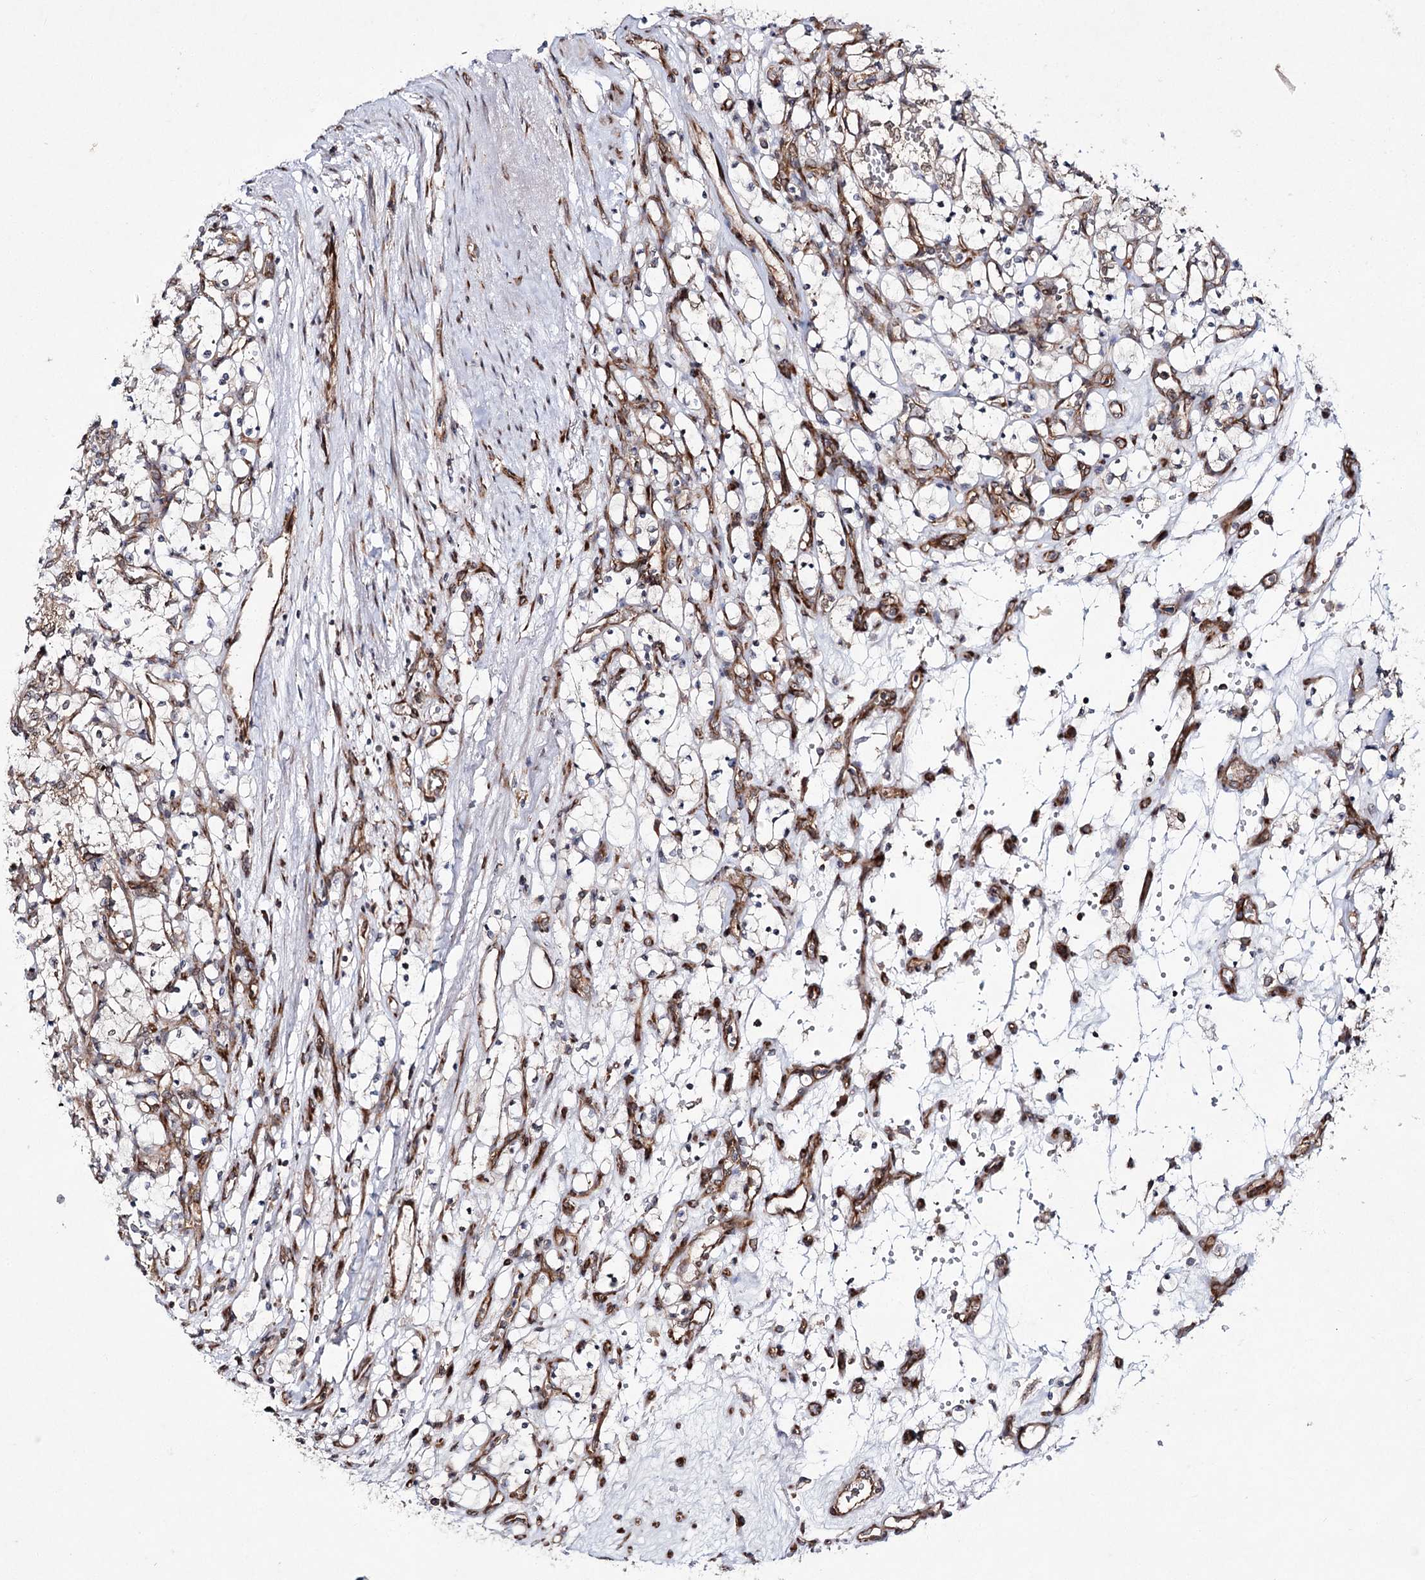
{"staining": {"intensity": "negative", "quantity": "none", "location": "none"}, "tissue": "renal cancer", "cell_type": "Tumor cells", "image_type": "cancer", "snomed": [{"axis": "morphology", "description": "Adenocarcinoma, NOS"}, {"axis": "topography", "description": "Kidney"}], "caption": "Tumor cells show no significant positivity in renal adenocarcinoma. (Stains: DAB IHC with hematoxylin counter stain, Microscopy: brightfield microscopy at high magnification).", "gene": "VWA2", "patient": {"sex": "female", "age": 69}}